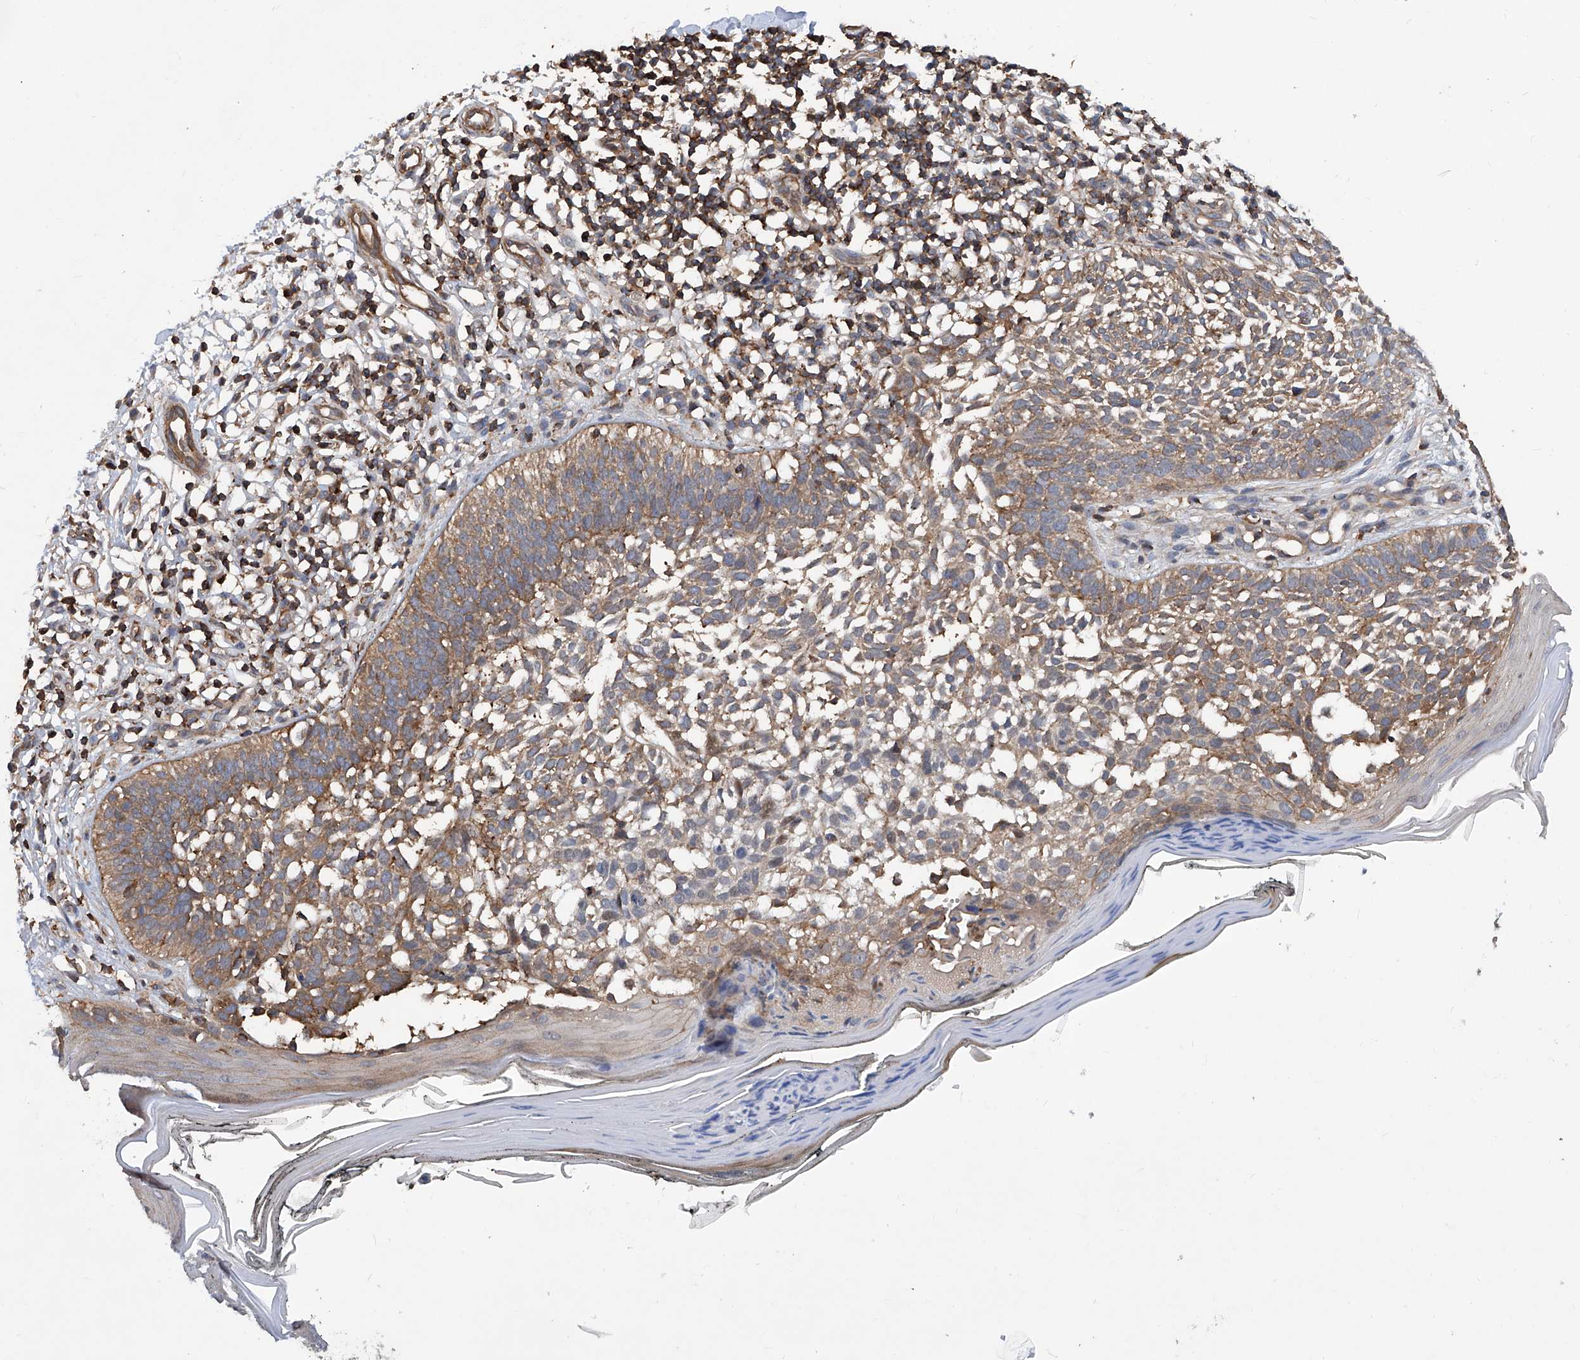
{"staining": {"intensity": "moderate", "quantity": "25%-75%", "location": "cytoplasmic/membranous"}, "tissue": "skin cancer", "cell_type": "Tumor cells", "image_type": "cancer", "snomed": [{"axis": "morphology", "description": "Basal cell carcinoma"}, {"axis": "topography", "description": "Skin"}], "caption": "Human basal cell carcinoma (skin) stained for a protein (brown) shows moderate cytoplasmic/membranous positive positivity in about 25%-75% of tumor cells.", "gene": "NT5C3A", "patient": {"sex": "female", "age": 64}}